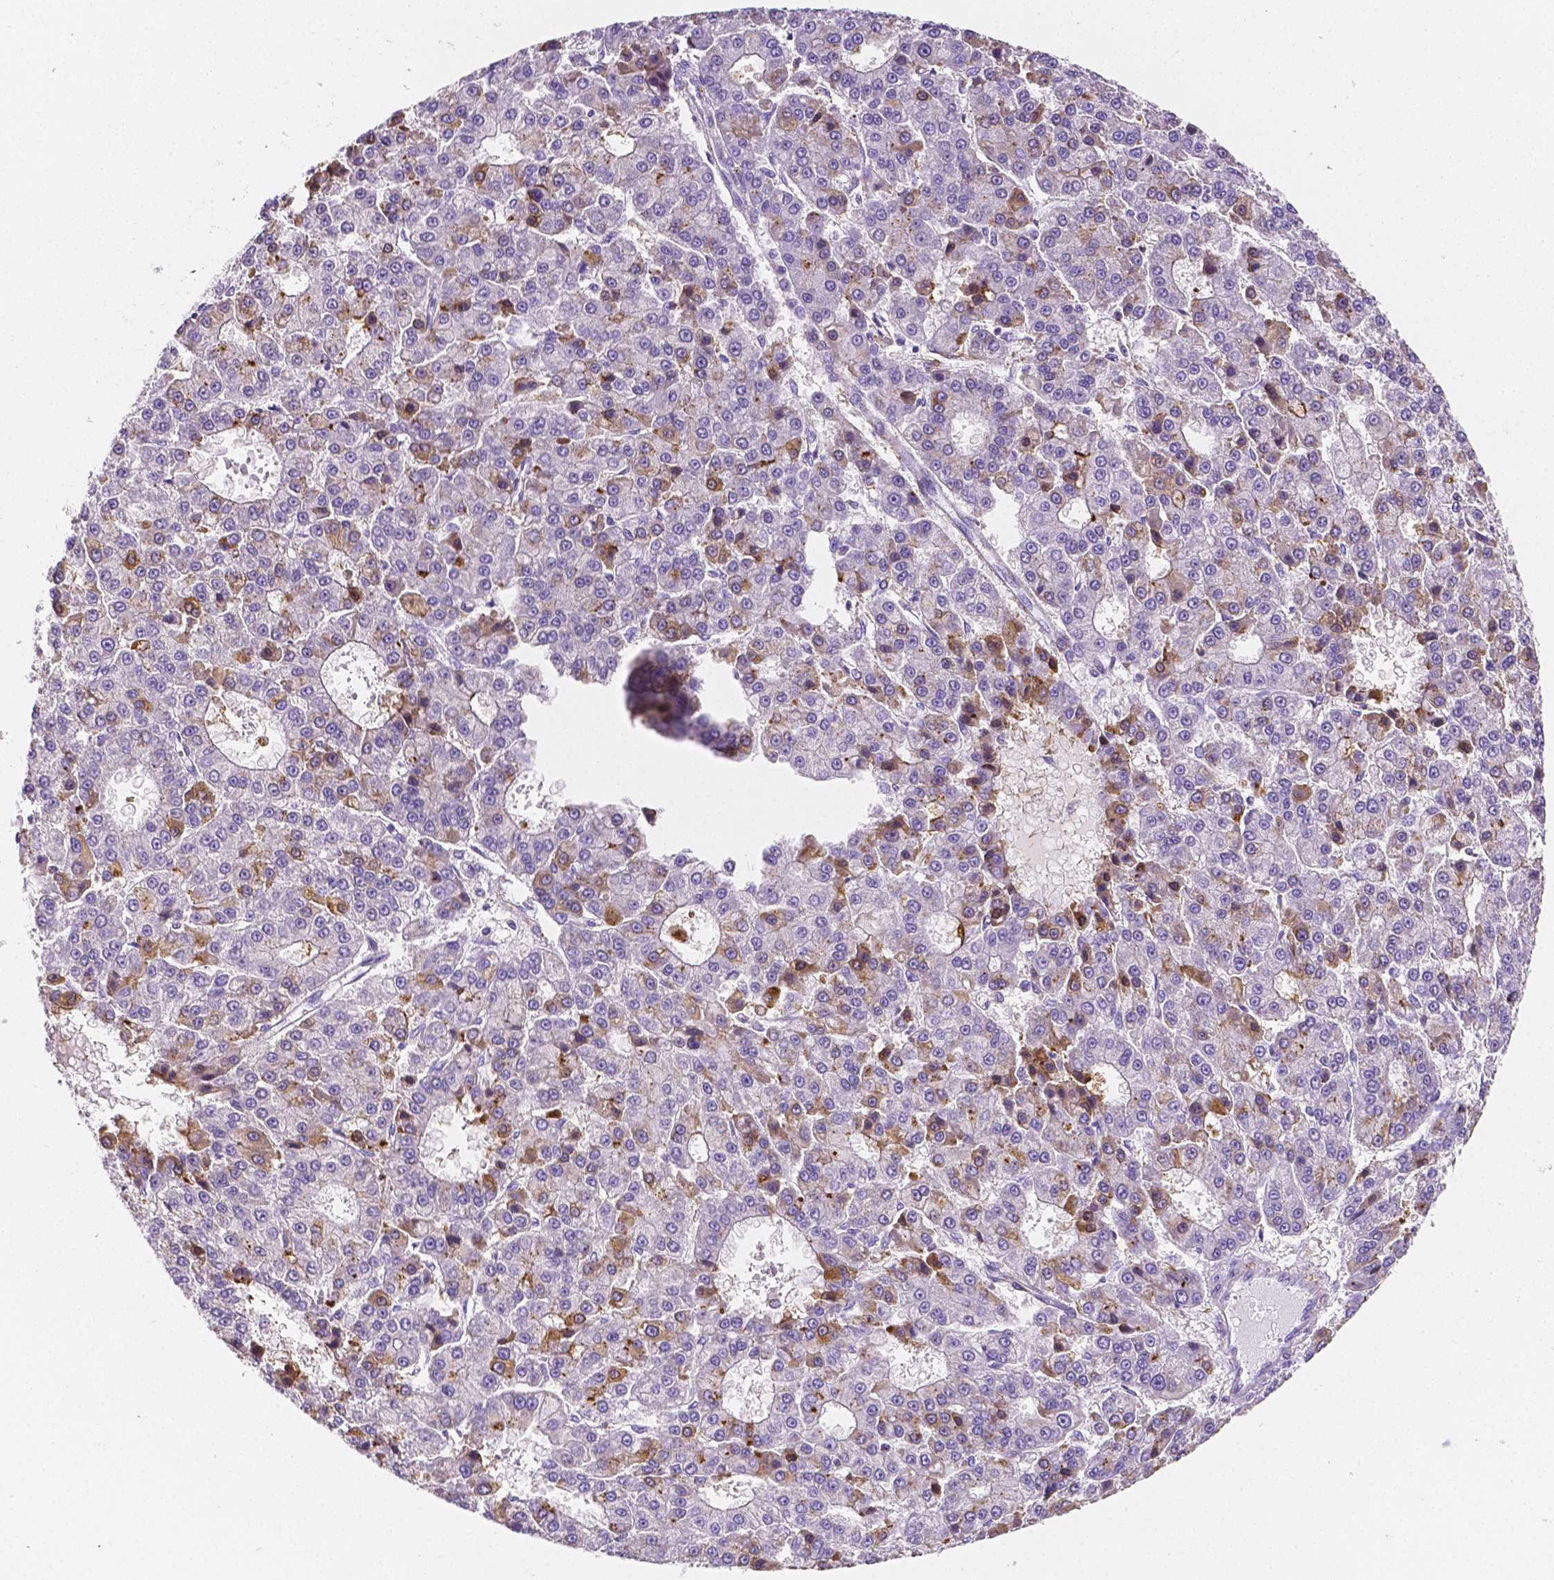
{"staining": {"intensity": "moderate", "quantity": "<25%", "location": "cytoplasmic/membranous"}, "tissue": "liver cancer", "cell_type": "Tumor cells", "image_type": "cancer", "snomed": [{"axis": "morphology", "description": "Carcinoma, Hepatocellular, NOS"}, {"axis": "topography", "description": "Liver"}], "caption": "Human hepatocellular carcinoma (liver) stained for a protein (brown) exhibits moderate cytoplasmic/membranous positive positivity in approximately <25% of tumor cells.", "gene": "GABRD", "patient": {"sex": "male", "age": 70}}